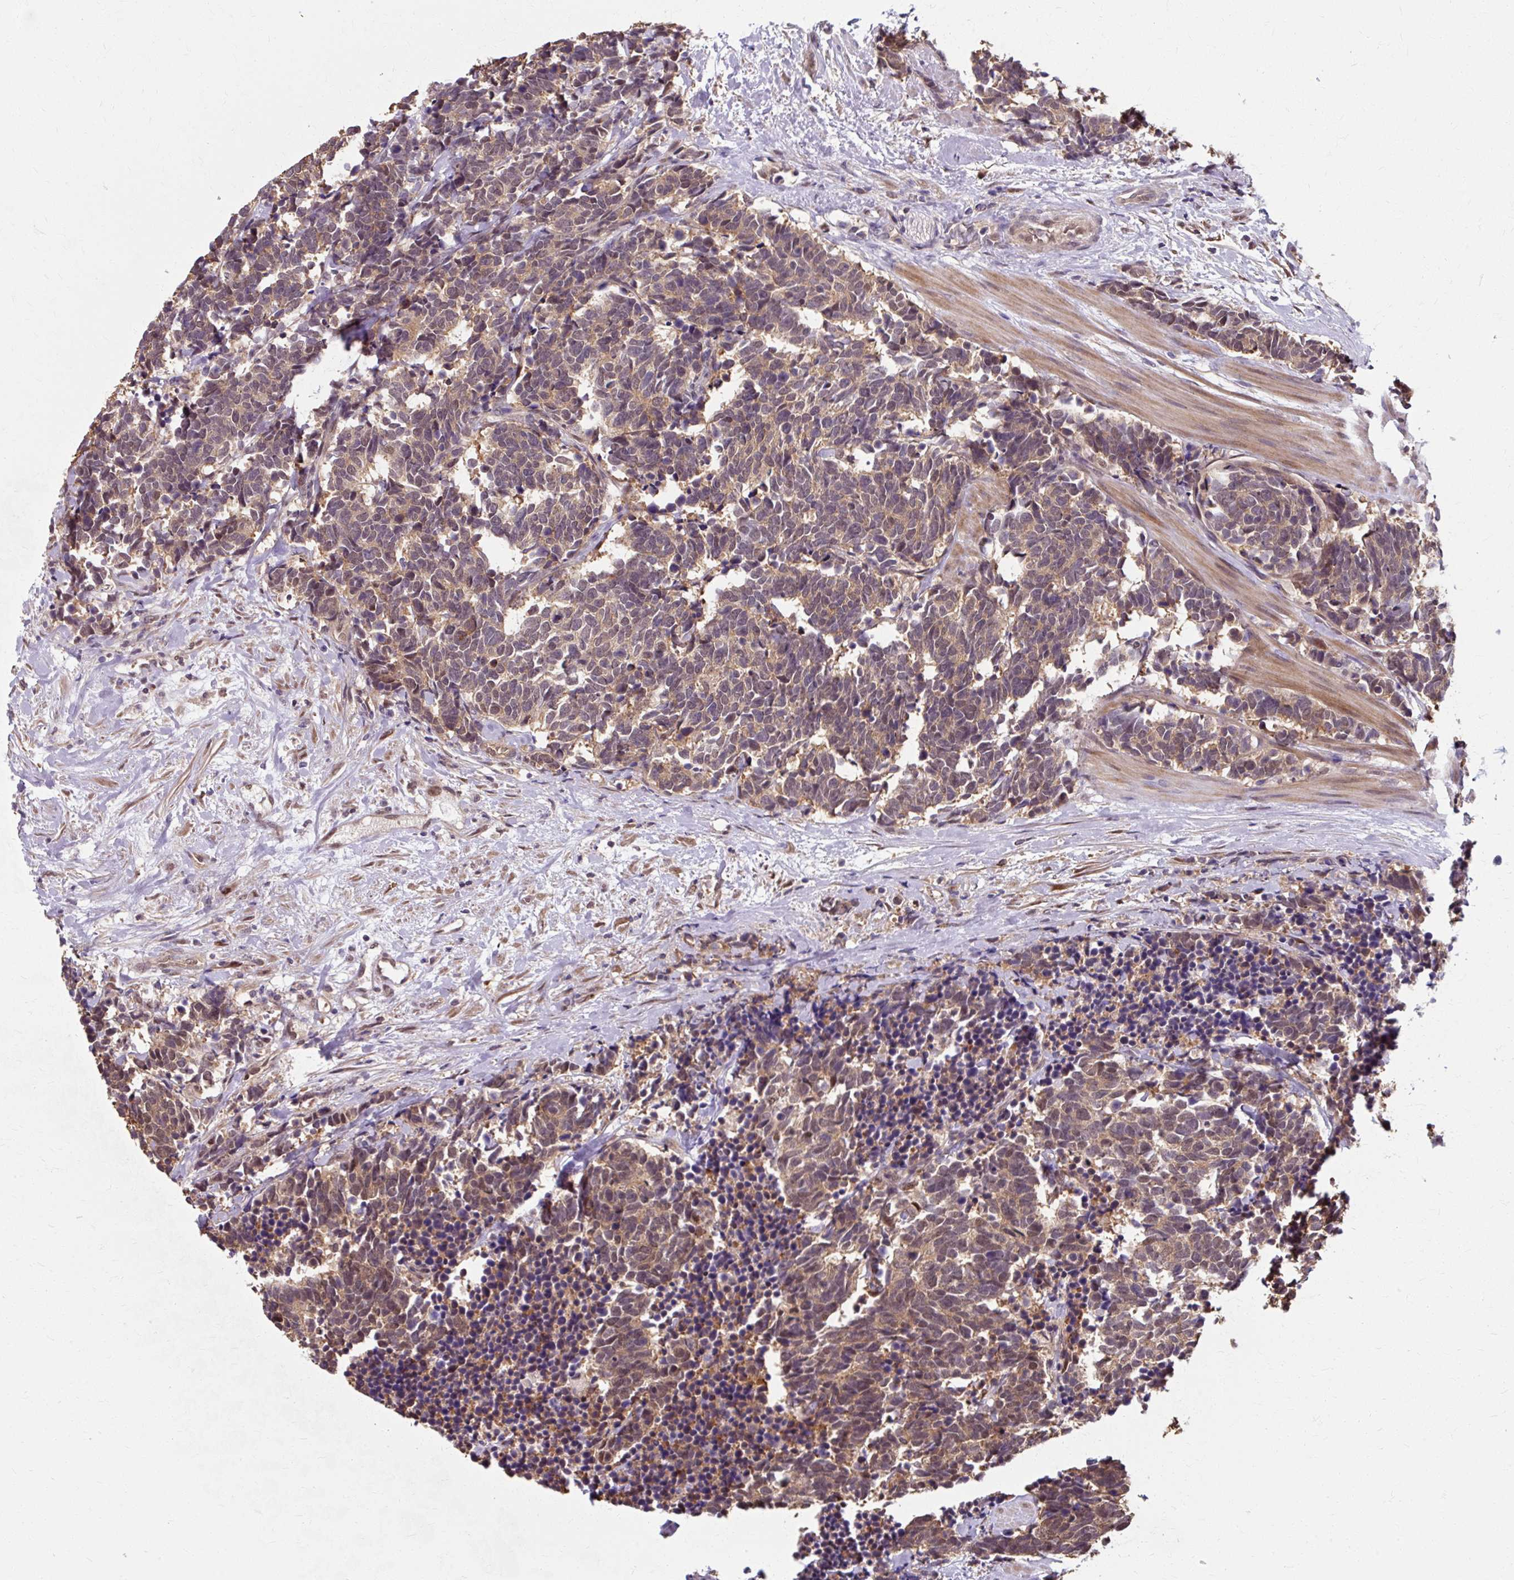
{"staining": {"intensity": "moderate", "quantity": ">75%", "location": "cytoplasmic/membranous"}, "tissue": "carcinoid", "cell_type": "Tumor cells", "image_type": "cancer", "snomed": [{"axis": "morphology", "description": "Carcinoma, NOS"}, {"axis": "morphology", "description": "Carcinoid, malignant, NOS"}, {"axis": "topography", "description": "Prostate"}], "caption": "Malignant carcinoid stained with DAB (3,3'-diaminobenzidine) IHC demonstrates medium levels of moderate cytoplasmic/membranous staining in approximately >75% of tumor cells.", "gene": "ZNF555", "patient": {"sex": "male", "age": 57}}